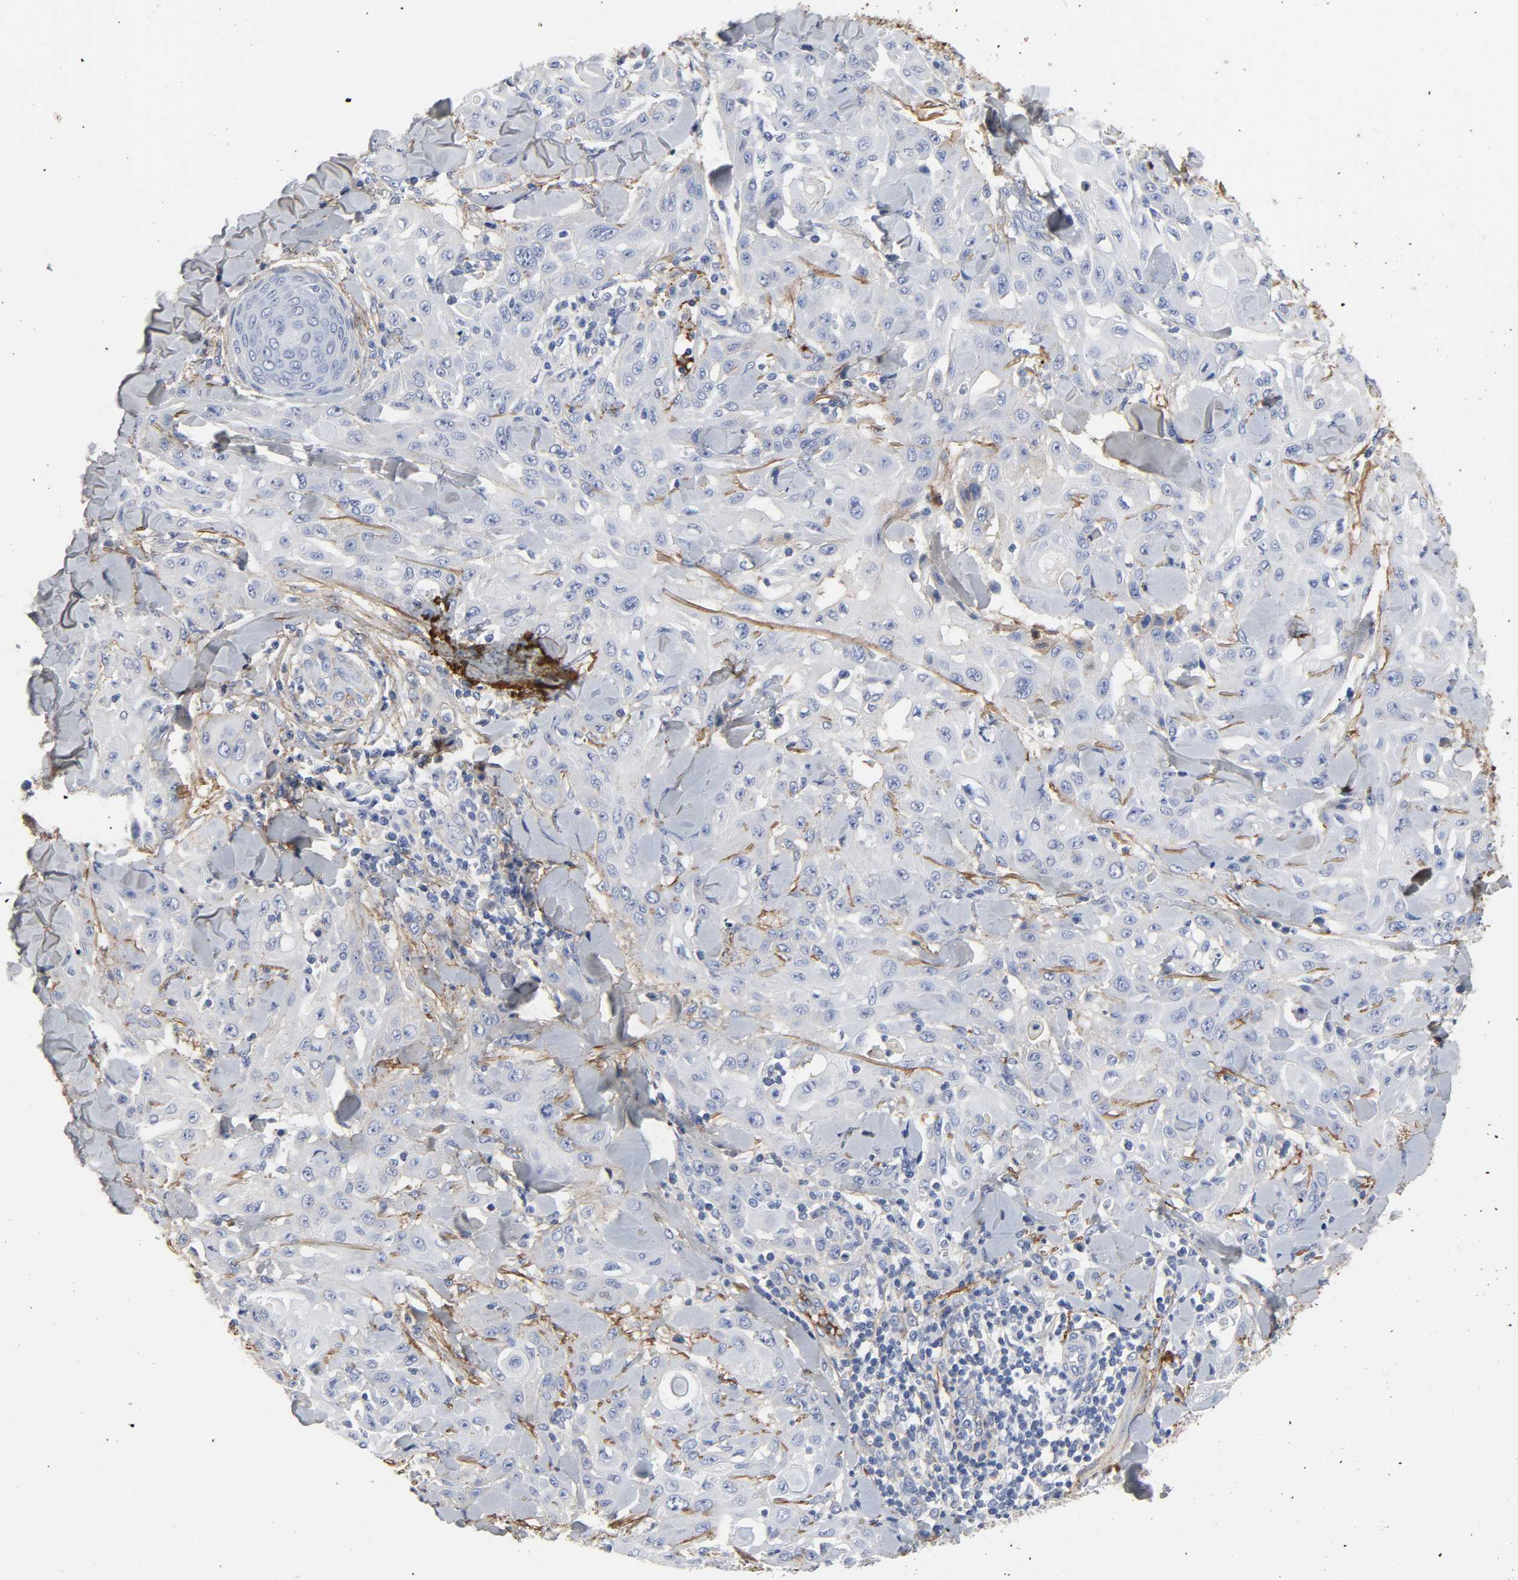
{"staining": {"intensity": "negative", "quantity": "none", "location": "none"}, "tissue": "skin cancer", "cell_type": "Tumor cells", "image_type": "cancer", "snomed": [{"axis": "morphology", "description": "Squamous cell carcinoma, NOS"}, {"axis": "topography", "description": "Skin"}], "caption": "The histopathology image displays no significant positivity in tumor cells of skin cancer (squamous cell carcinoma).", "gene": "FBLN1", "patient": {"sex": "male", "age": 24}}